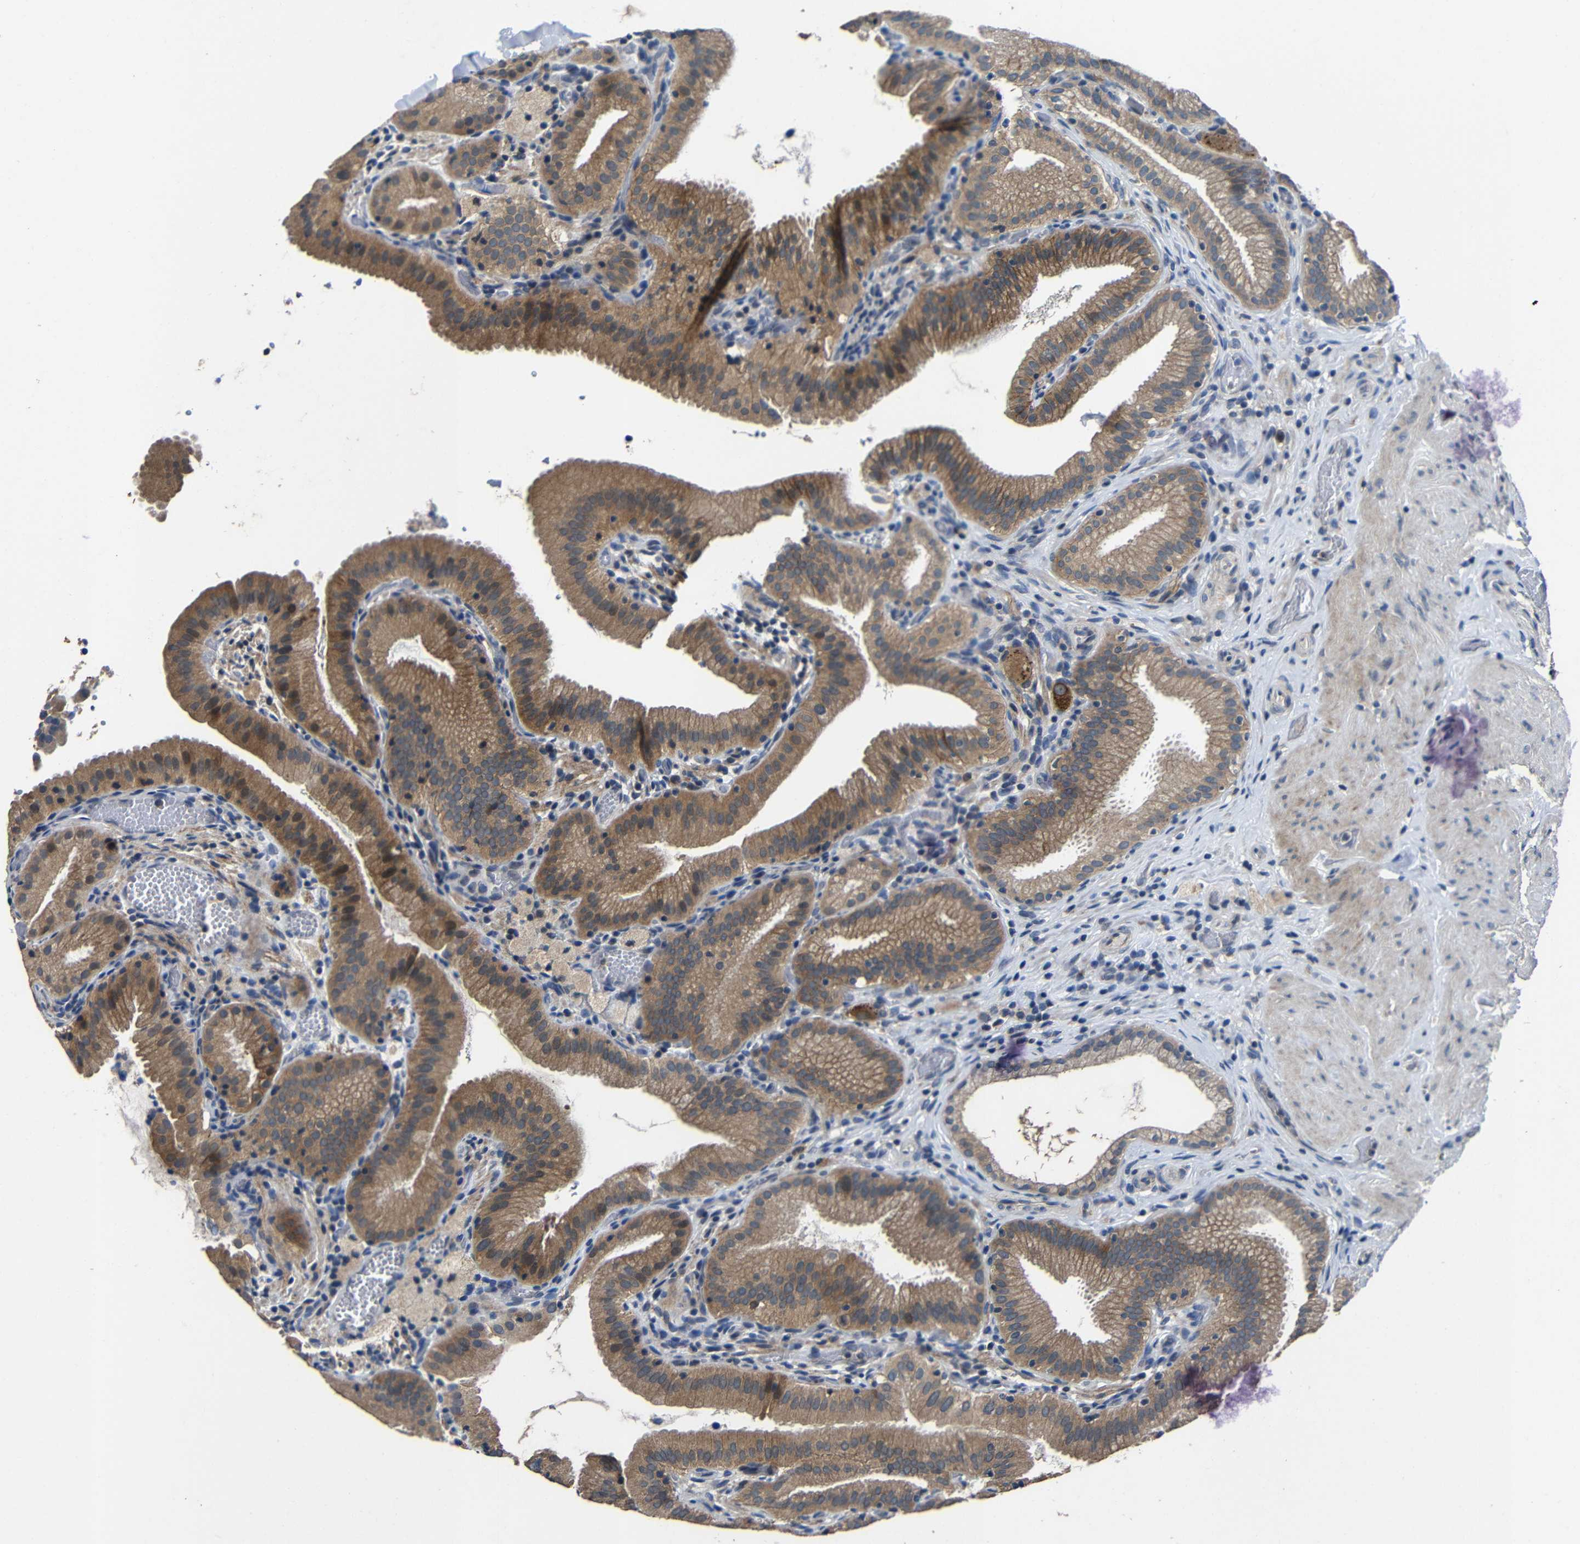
{"staining": {"intensity": "moderate", "quantity": ">75%", "location": "cytoplasmic/membranous"}, "tissue": "gallbladder", "cell_type": "Glandular cells", "image_type": "normal", "snomed": [{"axis": "morphology", "description": "Normal tissue, NOS"}, {"axis": "topography", "description": "Gallbladder"}], "caption": "Immunohistochemical staining of benign human gallbladder displays moderate cytoplasmic/membranous protein expression in about >75% of glandular cells.", "gene": "C6orf89", "patient": {"sex": "male", "age": 54}}